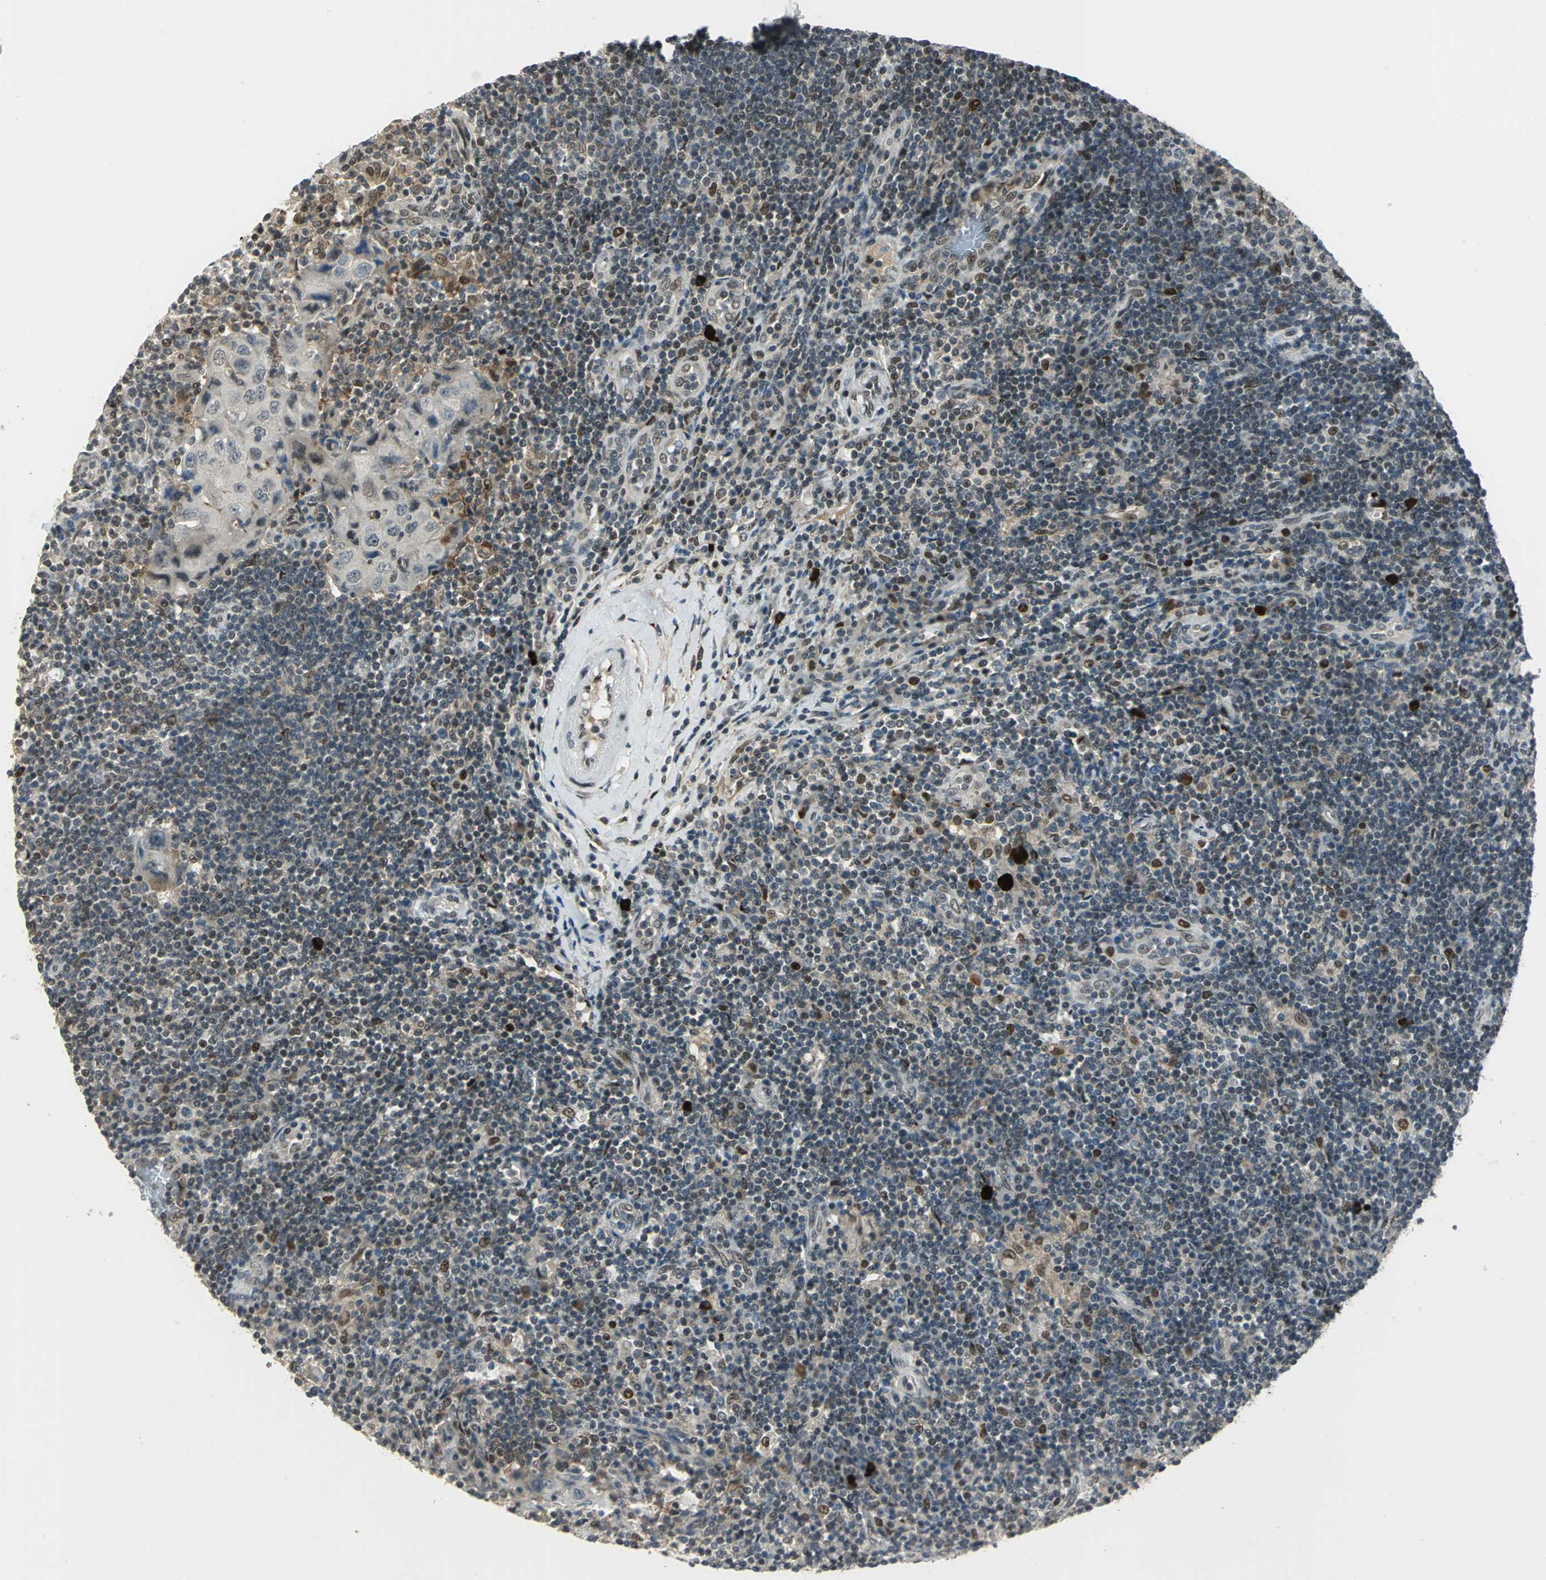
{"staining": {"intensity": "moderate", "quantity": "25%-75%", "location": "nuclear"}, "tissue": "lymph node", "cell_type": "Germinal center cells", "image_type": "normal", "snomed": [{"axis": "morphology", "description": "Normal tissue, NOS"}, {"axis": "morphology", "description": "Squamous cell carcinoma, metastatic, NOS"}, {"axis": "topography", "description": "Lymph node"}], "caption": "Lymph node was stained to show a protein in brown. There is medium levels of moderate nuclear positivity in approximately 25%-75% of germinal center cells. The staining was performed using DAB (3,3'-diaminobenzidine), with brown indicating positive protein expression. Nuclei are stained blue with hematoxylin.", "gene": "RAD17", "patient": {"sex": "female", "age": 53}}